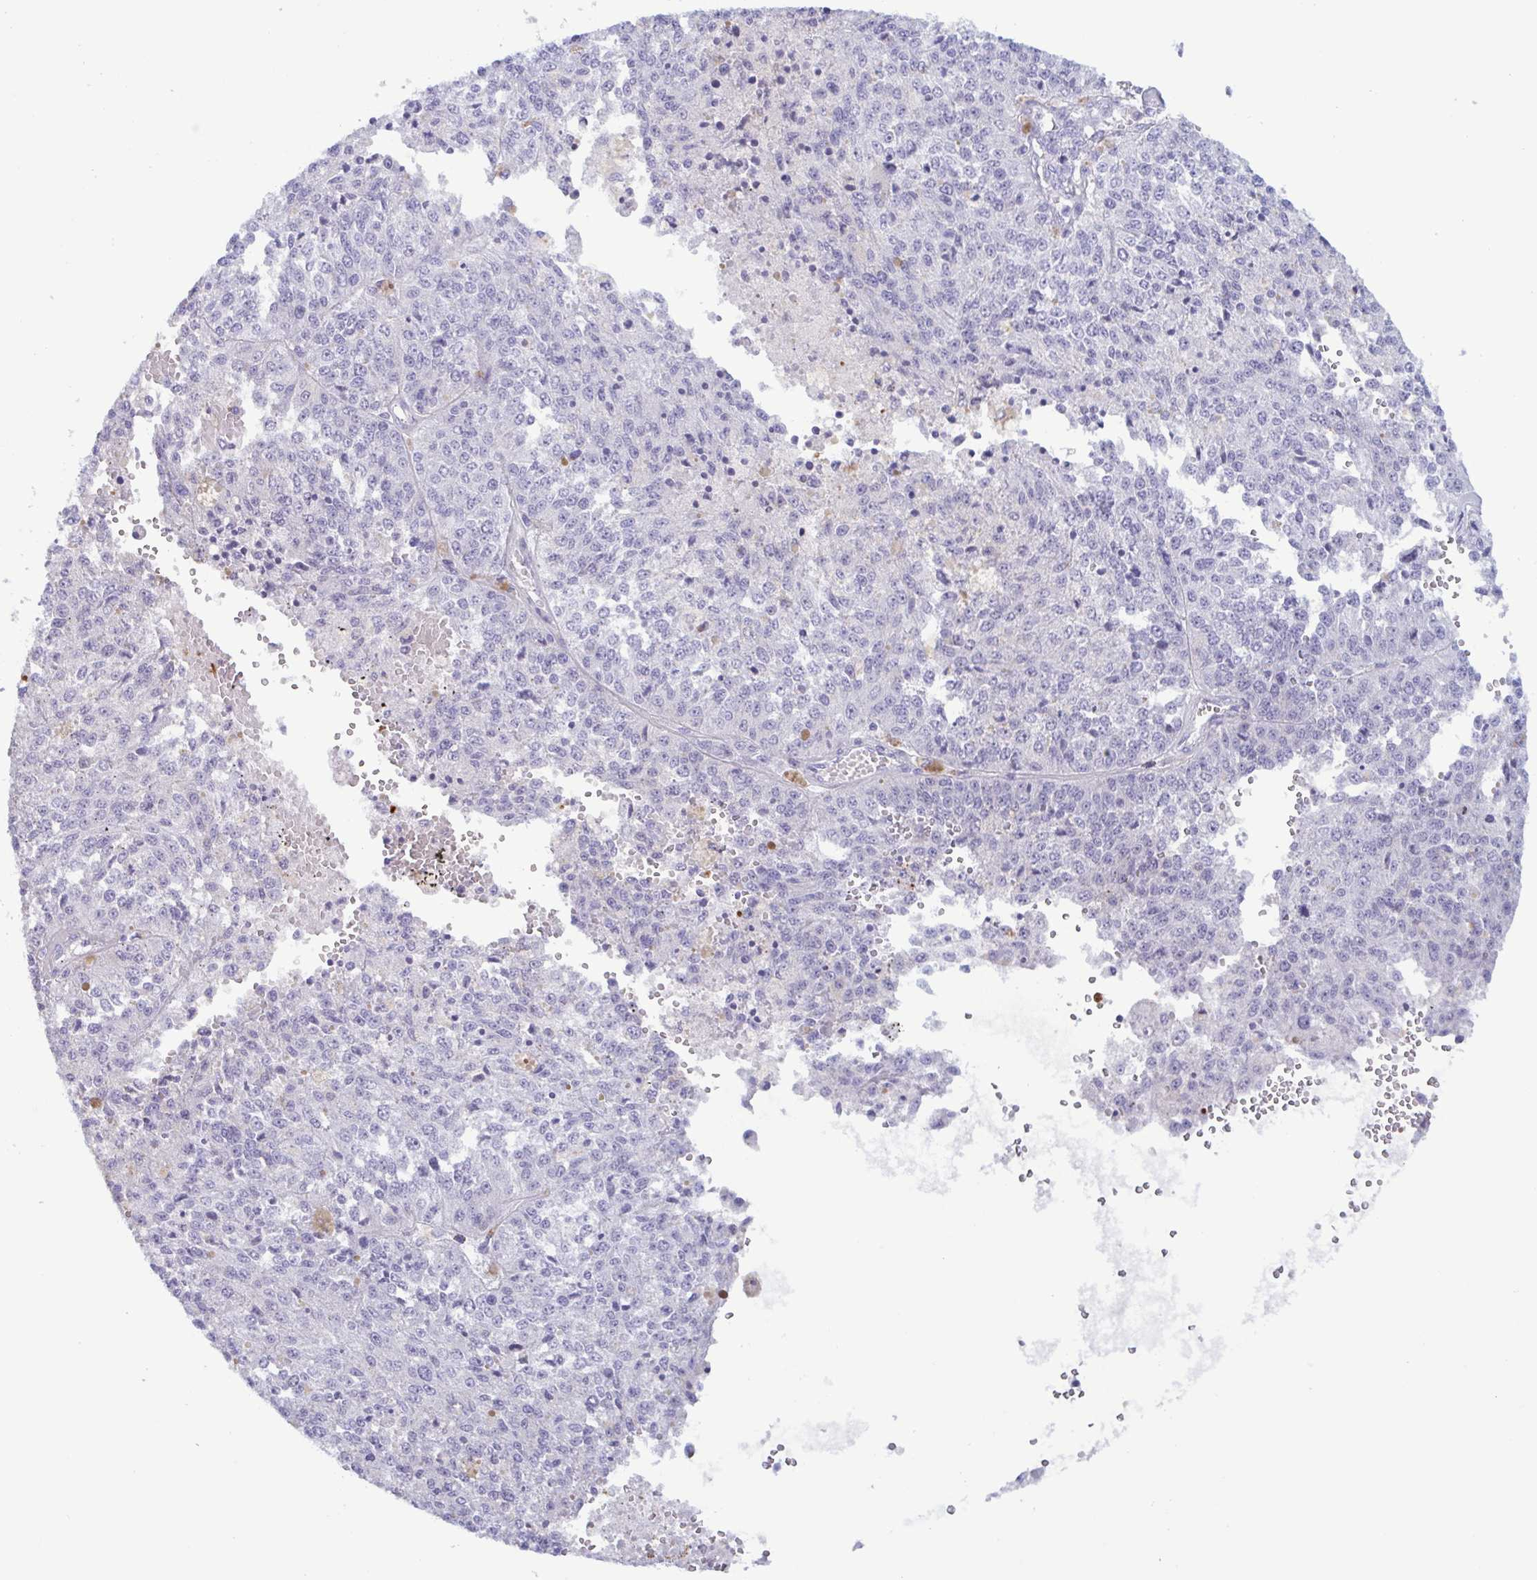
{"staining": {"intensity": "negative", "quantity": "none", "location": "none"}, "tissue": "melanoma", "cell_type": "Tumor cells", "image_type": "cancer", "snomed": [{"axis": "morphology", "description": "Malignant melanoma, Metastatic site"}, {"axis": "topography", "description": "Lymph node"}], "caption": "This is a image of IHC staining of malignant melanoma (metastatic site), which shows no expression in tumor cells.", "gene": "LTF", "patient": {"sex": "female", "age": 64}}